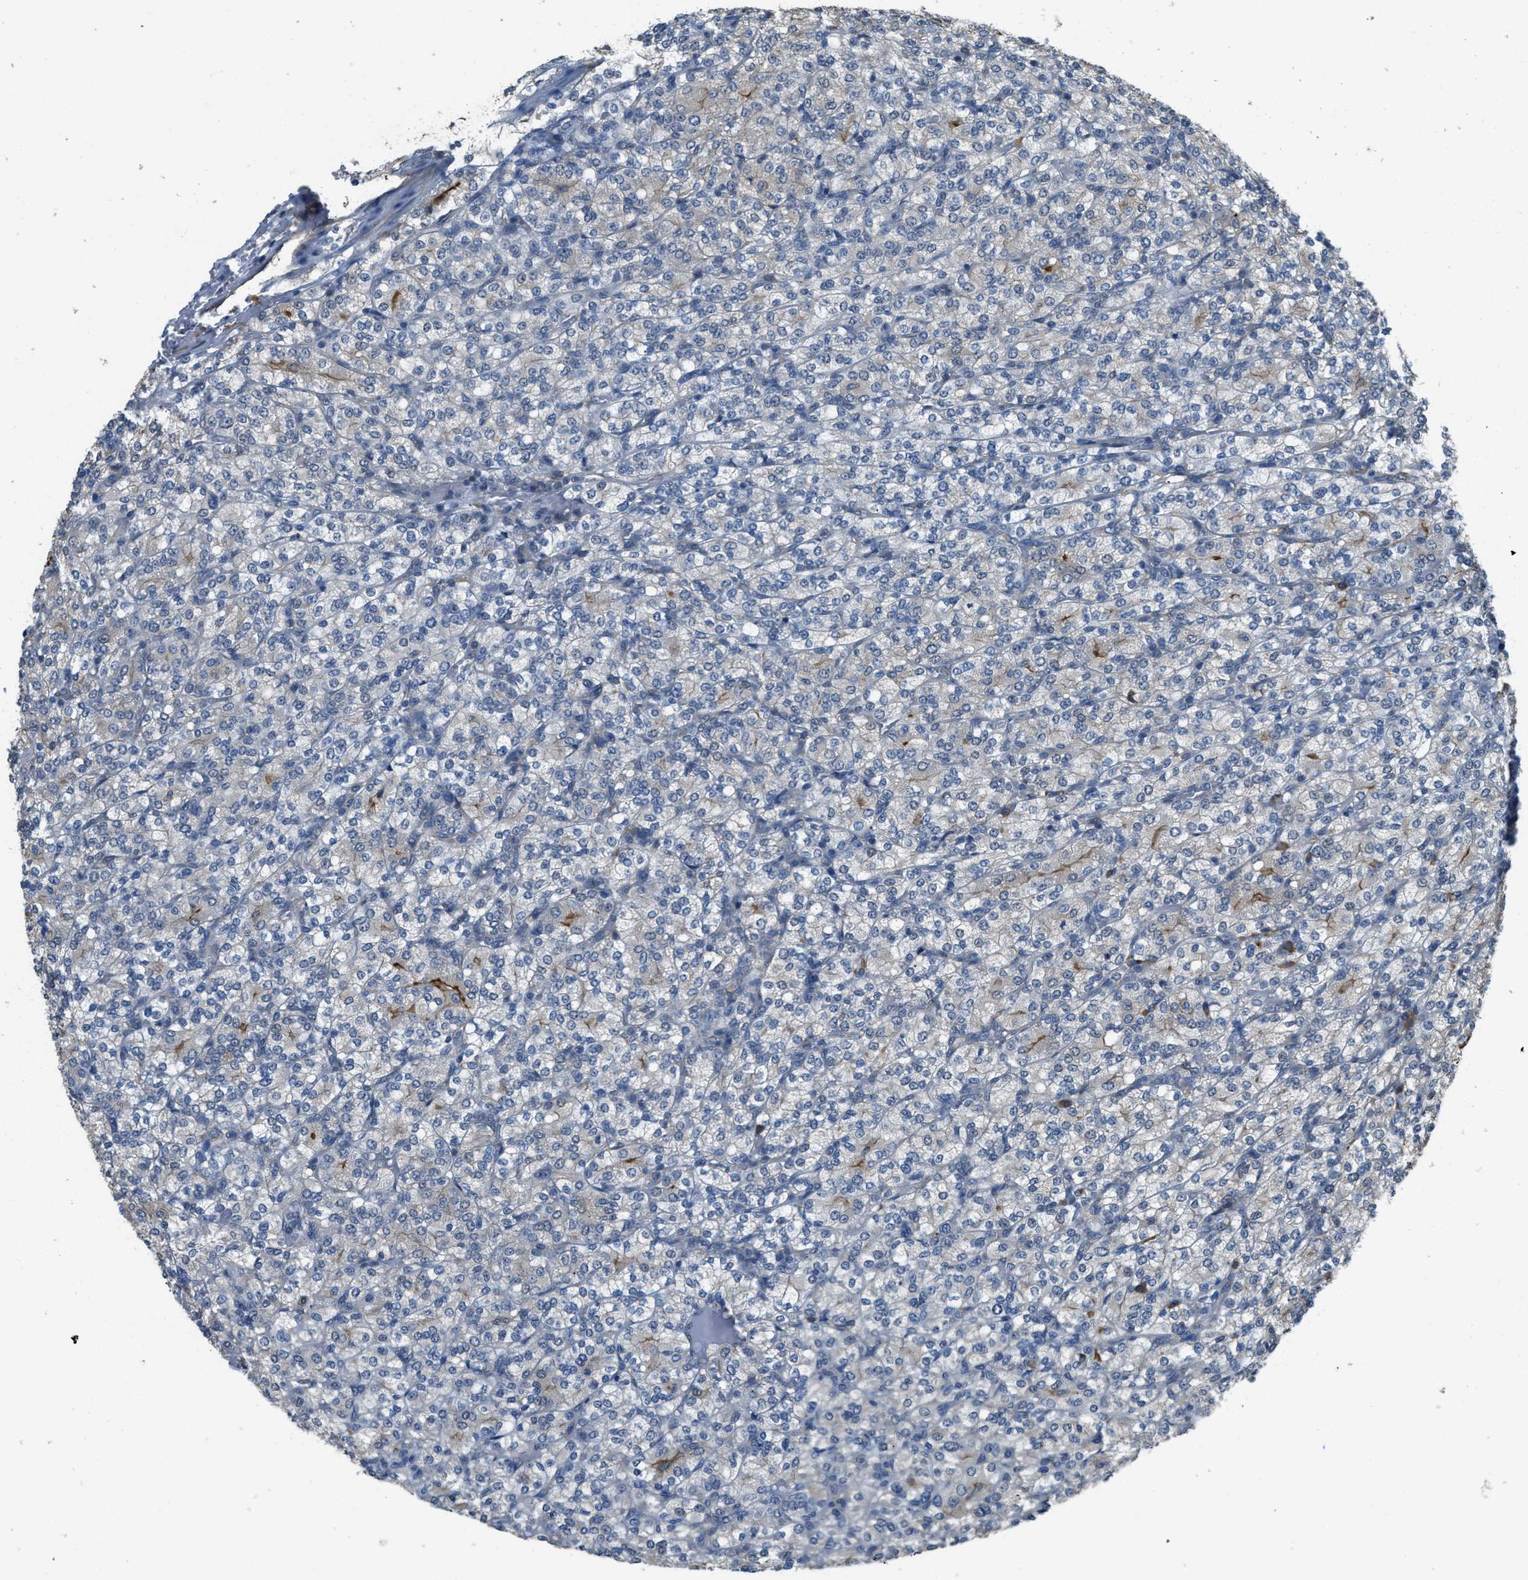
{"staining": {"intensity": "negative", "quantity": "none", "location": "none"}, "tissue": "renal cancer", "cell_type": "Tumor cells", "image_type": "cancer", "snomed": [{"axis": "morphology", "description": "Adenocarcinoma, NOS"}, {"axis": "topography", "description": "Kidney"}], "caption": "Immunohistochemical staining of renal adenocarcinoma displays no significant positivity in tumor cells.", "gene": "CFLAR", "patient": {"sex": "male", "age": 77}}